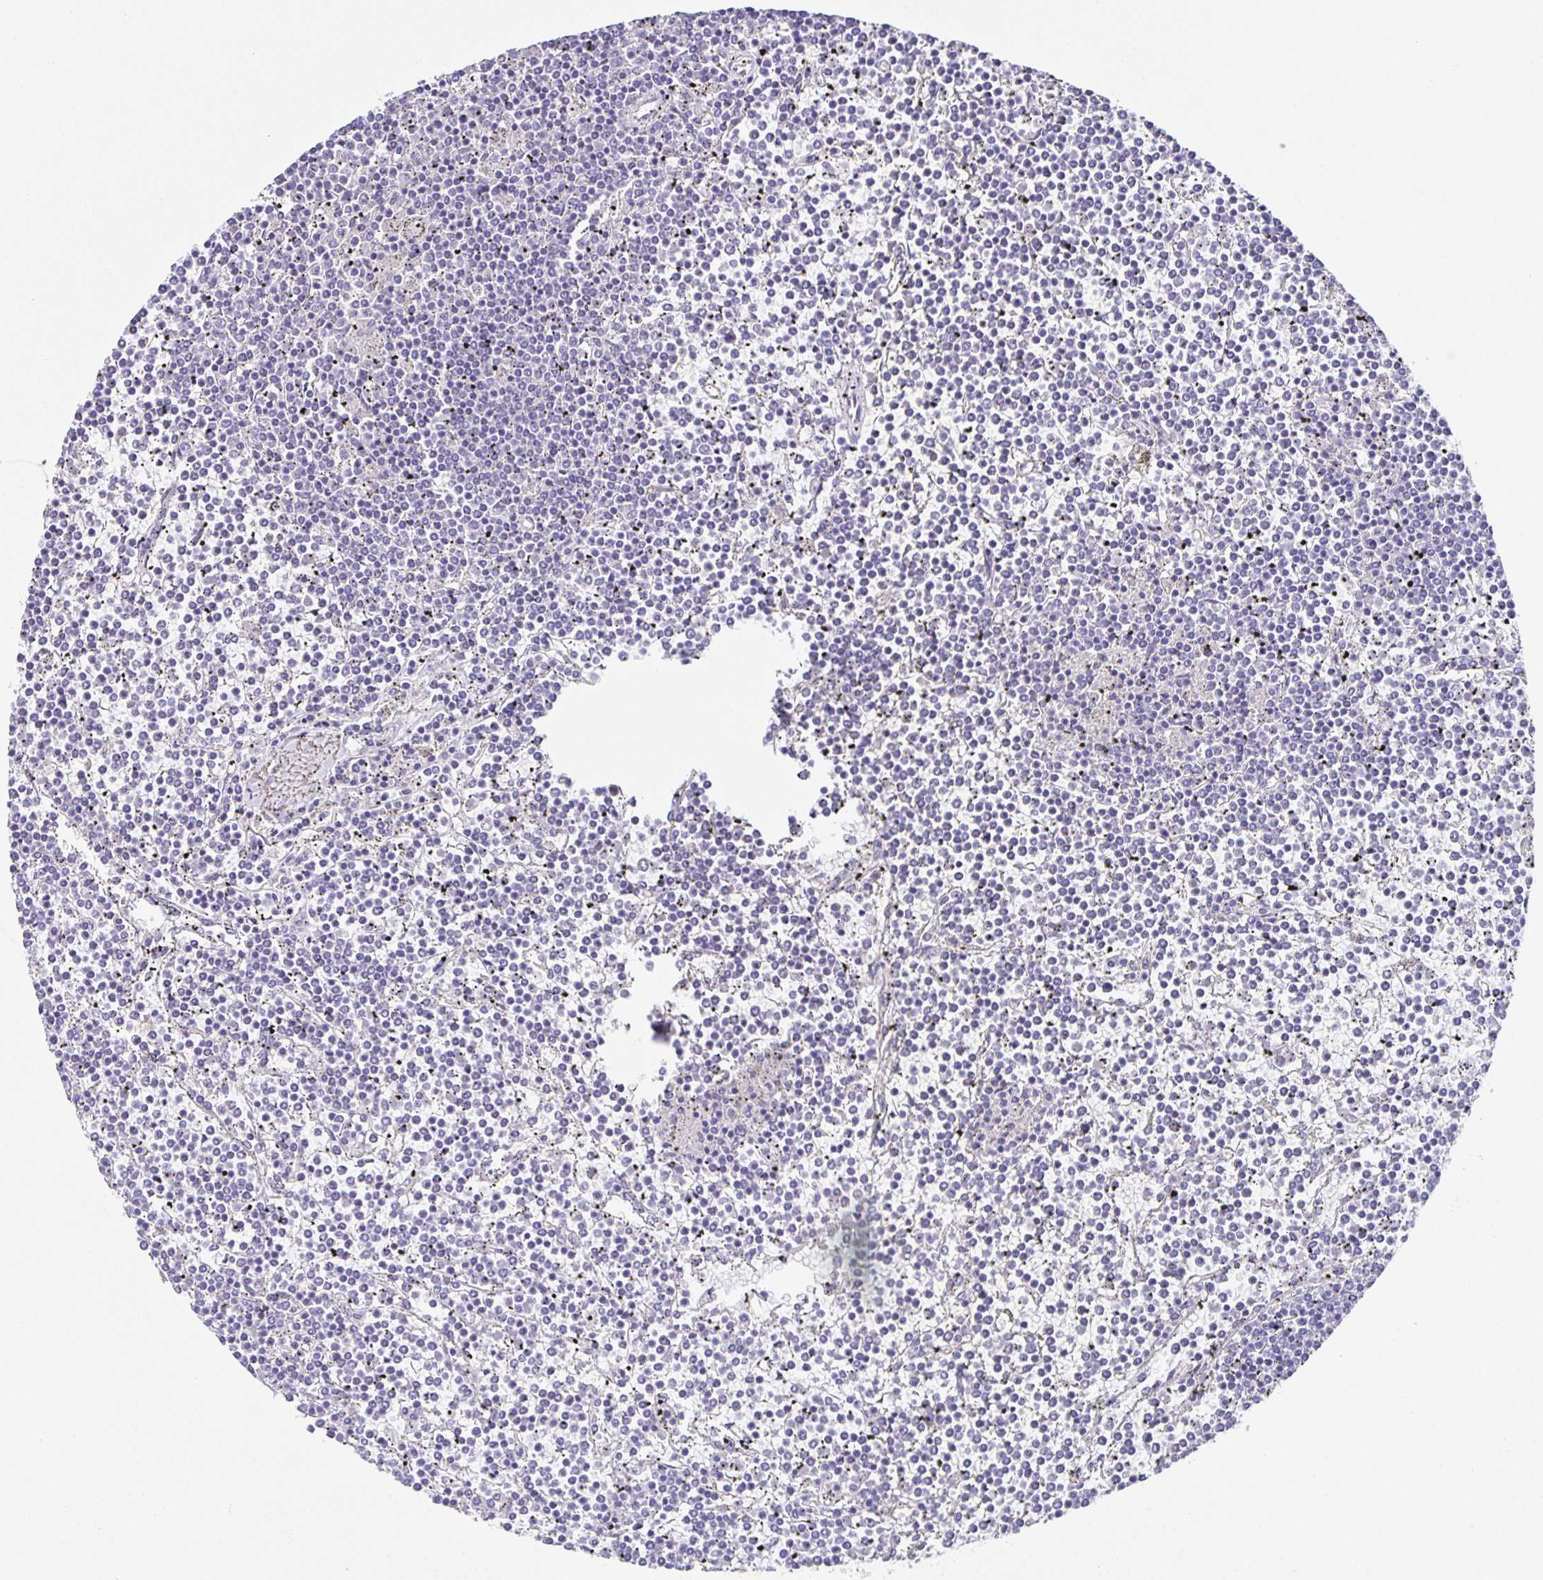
{"staining": {"intensity": "negative", "quantity": "none", "location": "none"}, "tissue": "lymphoma", "cell_type": "Tumor cells", "image_type": "cancer", "snomed": [{"axis": "morphology", "description": "Malignant lymphoma, non-Hodgkin's type, Low grade"}, {"axis": "topography", "description": "Spleen"}], "caption": "Low-grade malignant lymphoma, non-Hodgkin's type was stained to show a protein in brown. There is no significant staining in tumor cells.", "gene": "PRR36", "patient": {"sex": "female", "age": 19}}